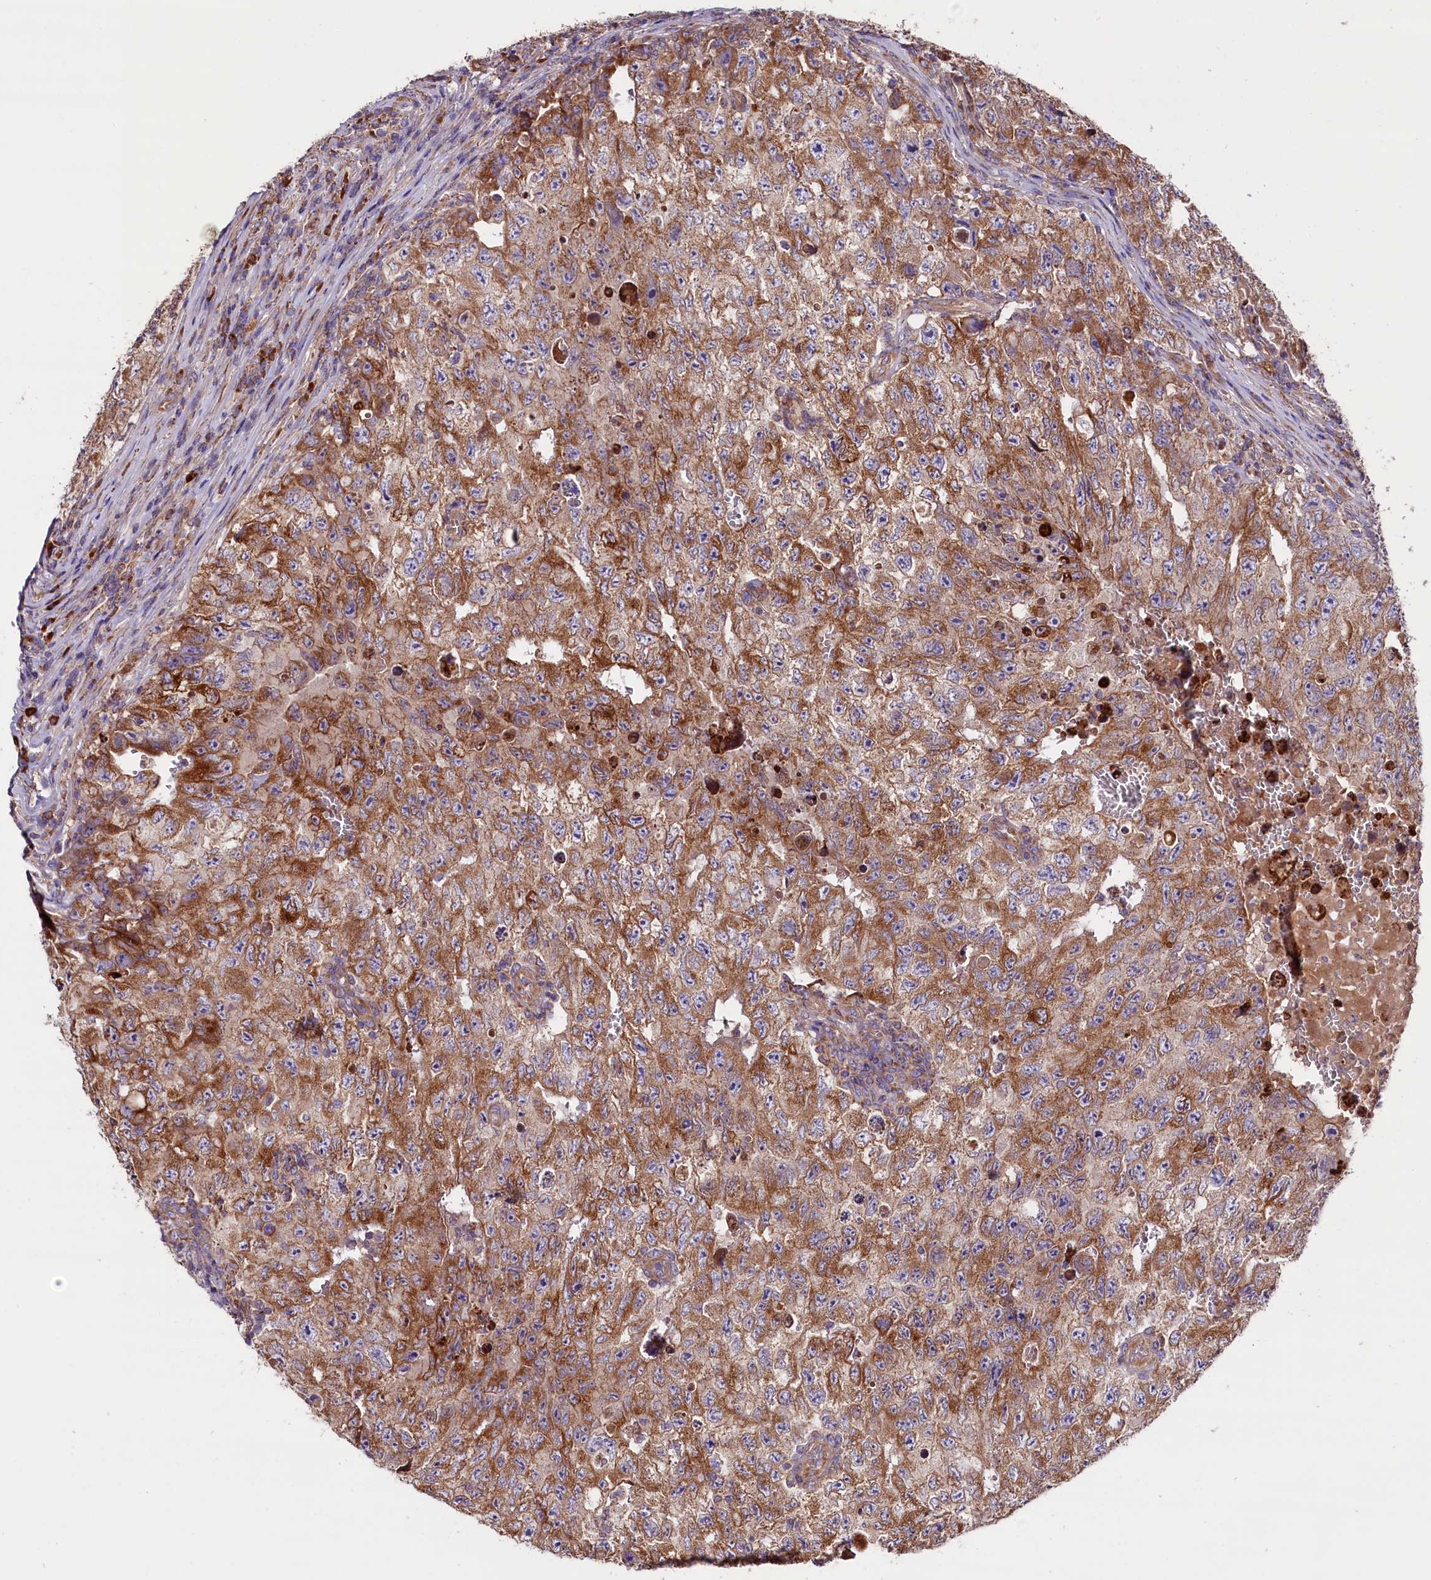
{"staining": {"intensity": "strong", "quantity": ">75%", "location": "cytoplasmic/membranous"}, "tissue": "testis cancer", "cell_type": "Tumor cells", "image_type": "cancer", "snomed": [{"axis": "morphology", "description": "Carcinoma, Embryonal, NOS"}, {"axis": "topography", "description": "Testis"}], "caption": "Protein staining exhibits strong cytoplasmic/membranous expression in about >75% of tumor cells in testis embryonal carcinoma.", "gene": "ZSWIM1", "patient": {"sex": "male", "age": 17}}